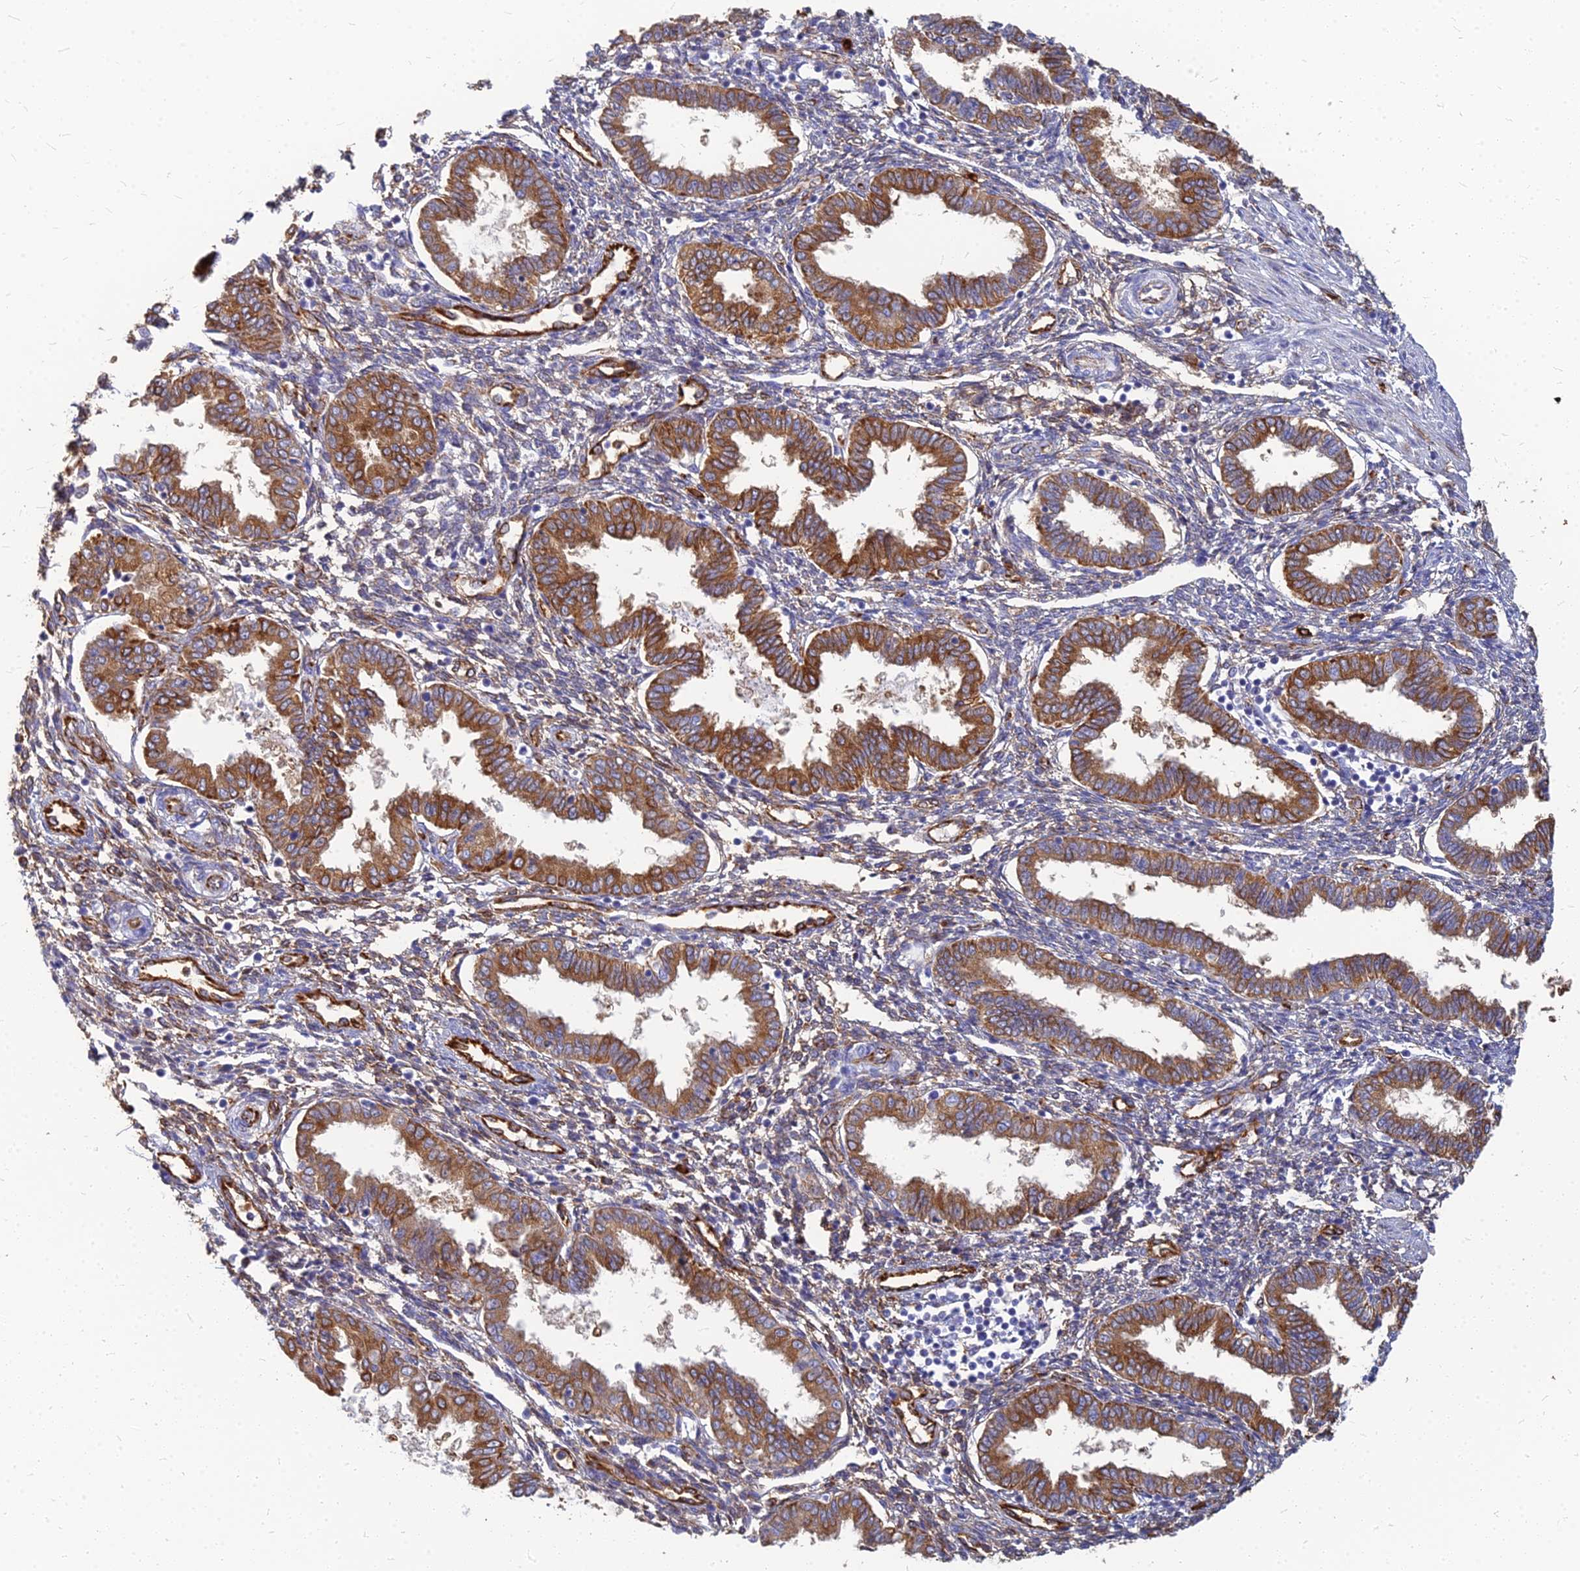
{"staining": {"intensity": "negative", "quantity": "none", "location": "none"}, "tissue": "endometrium", "cell_type": "Cells in endometrial stroma", "image_type": "normal", "snomed": [{"axis": "morphology", "description": "Normal tissue, NOS"}, {"axis": "topography", "description": "Endometrium"}], "caption": "Immunohistochemical staining of benign human endometrium shows no significant positivity in cells in endometrial stroma.", "gene": "VAT1", "patient": {"sex": "female", "age": 33}}